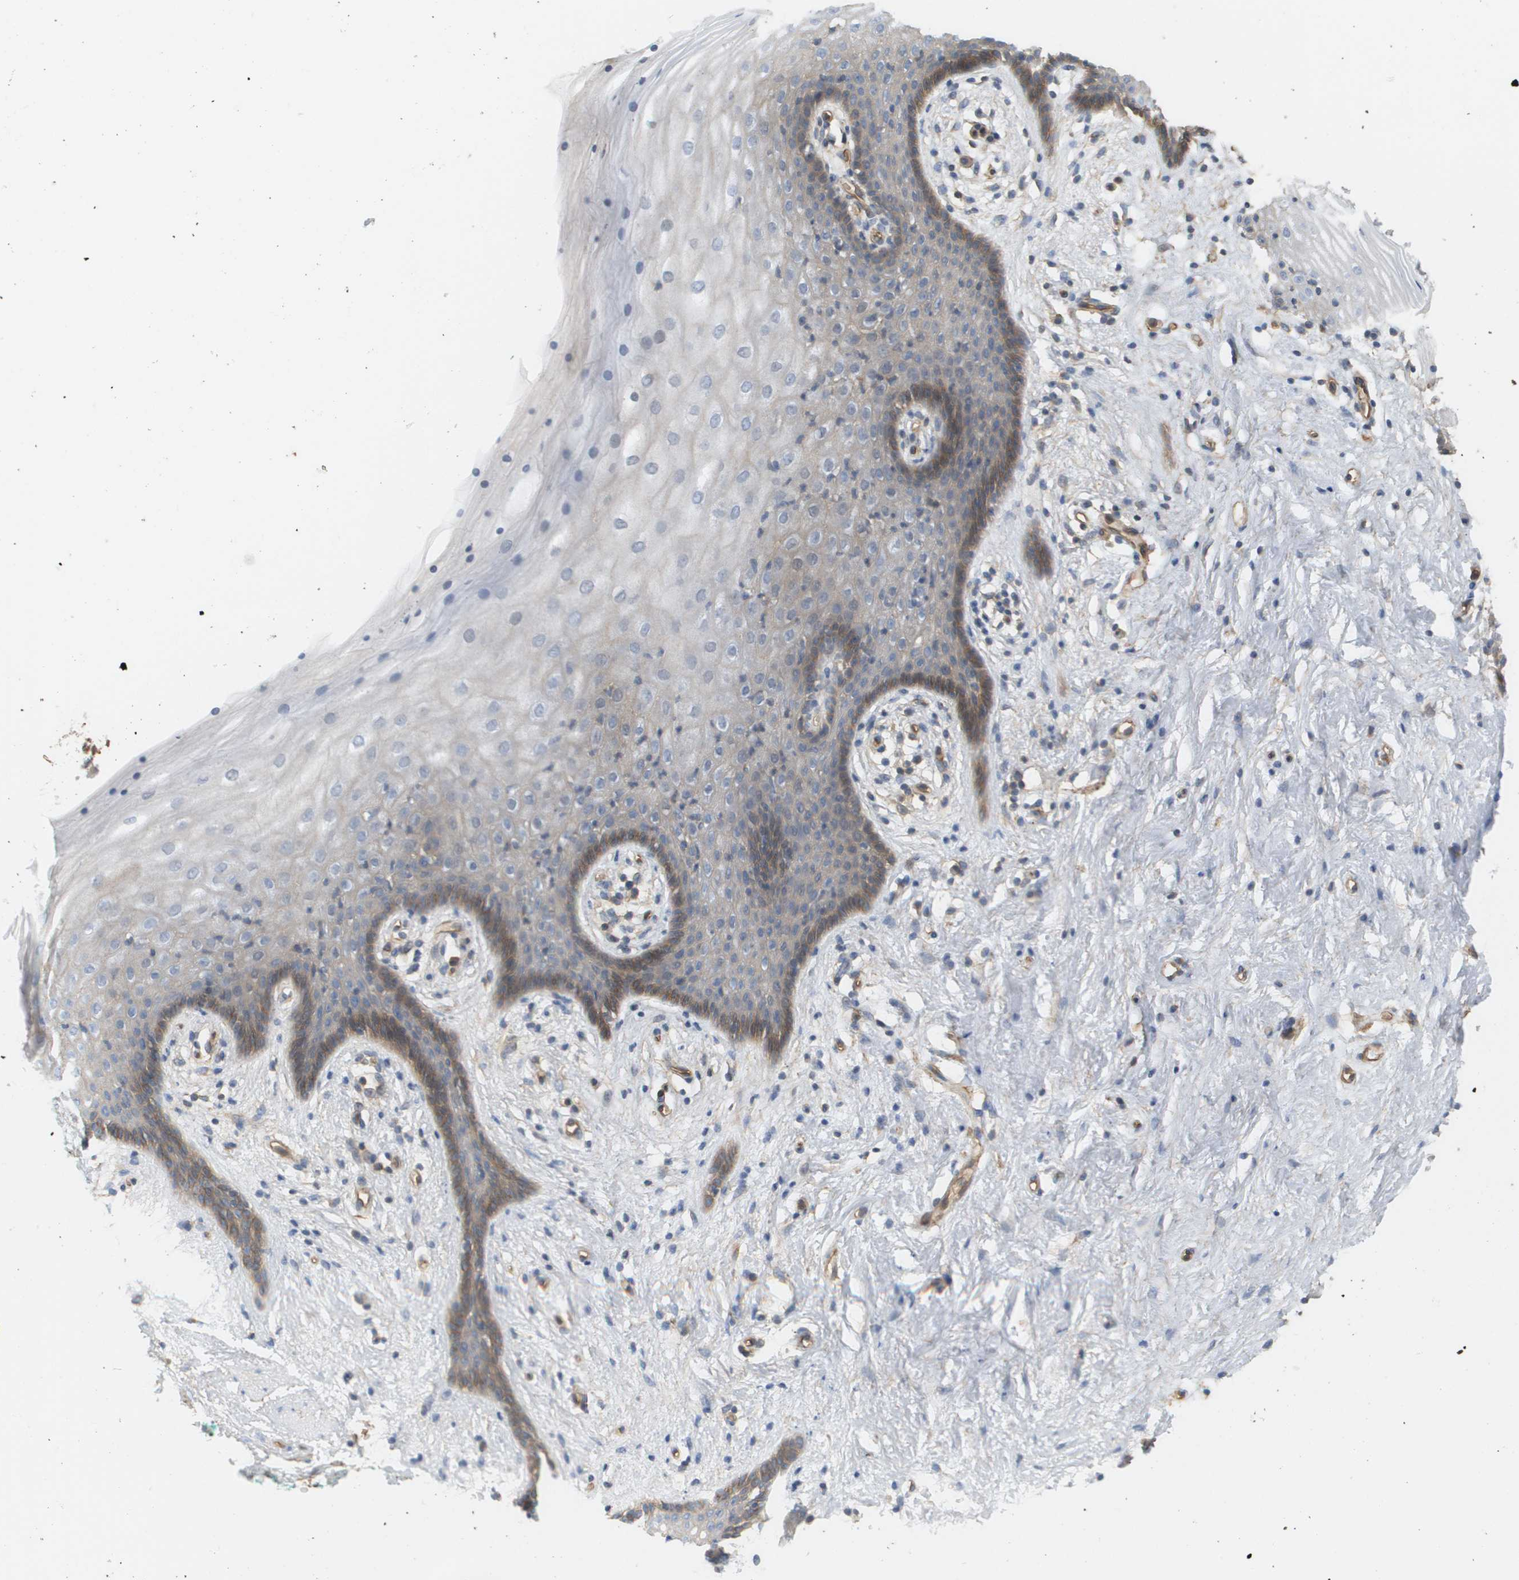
{"staining": {"intensity": "weak", "quantity": "<25%", "location": "cytoplasmic/membranous"}, "tissue": "vagina", "cell_type": "Squamous epithelial cells", "image_type": "normal", "snomed": [{"axis": "morphology", "description": "Normal tissue, NOS"}, {"axis": "topography", "description": "Vagina"}], "caption": "Immunohistochemistry micrograph of normal human vagina stained for a protein (brown), which reveals no staining in squamous epithelial cells. The staining is performed using DAB brown chromogen with nuclei counter-stained in using hematoxylin.", "gene": "SGMS2", "patient": {"sex": "female", "age": 44}}